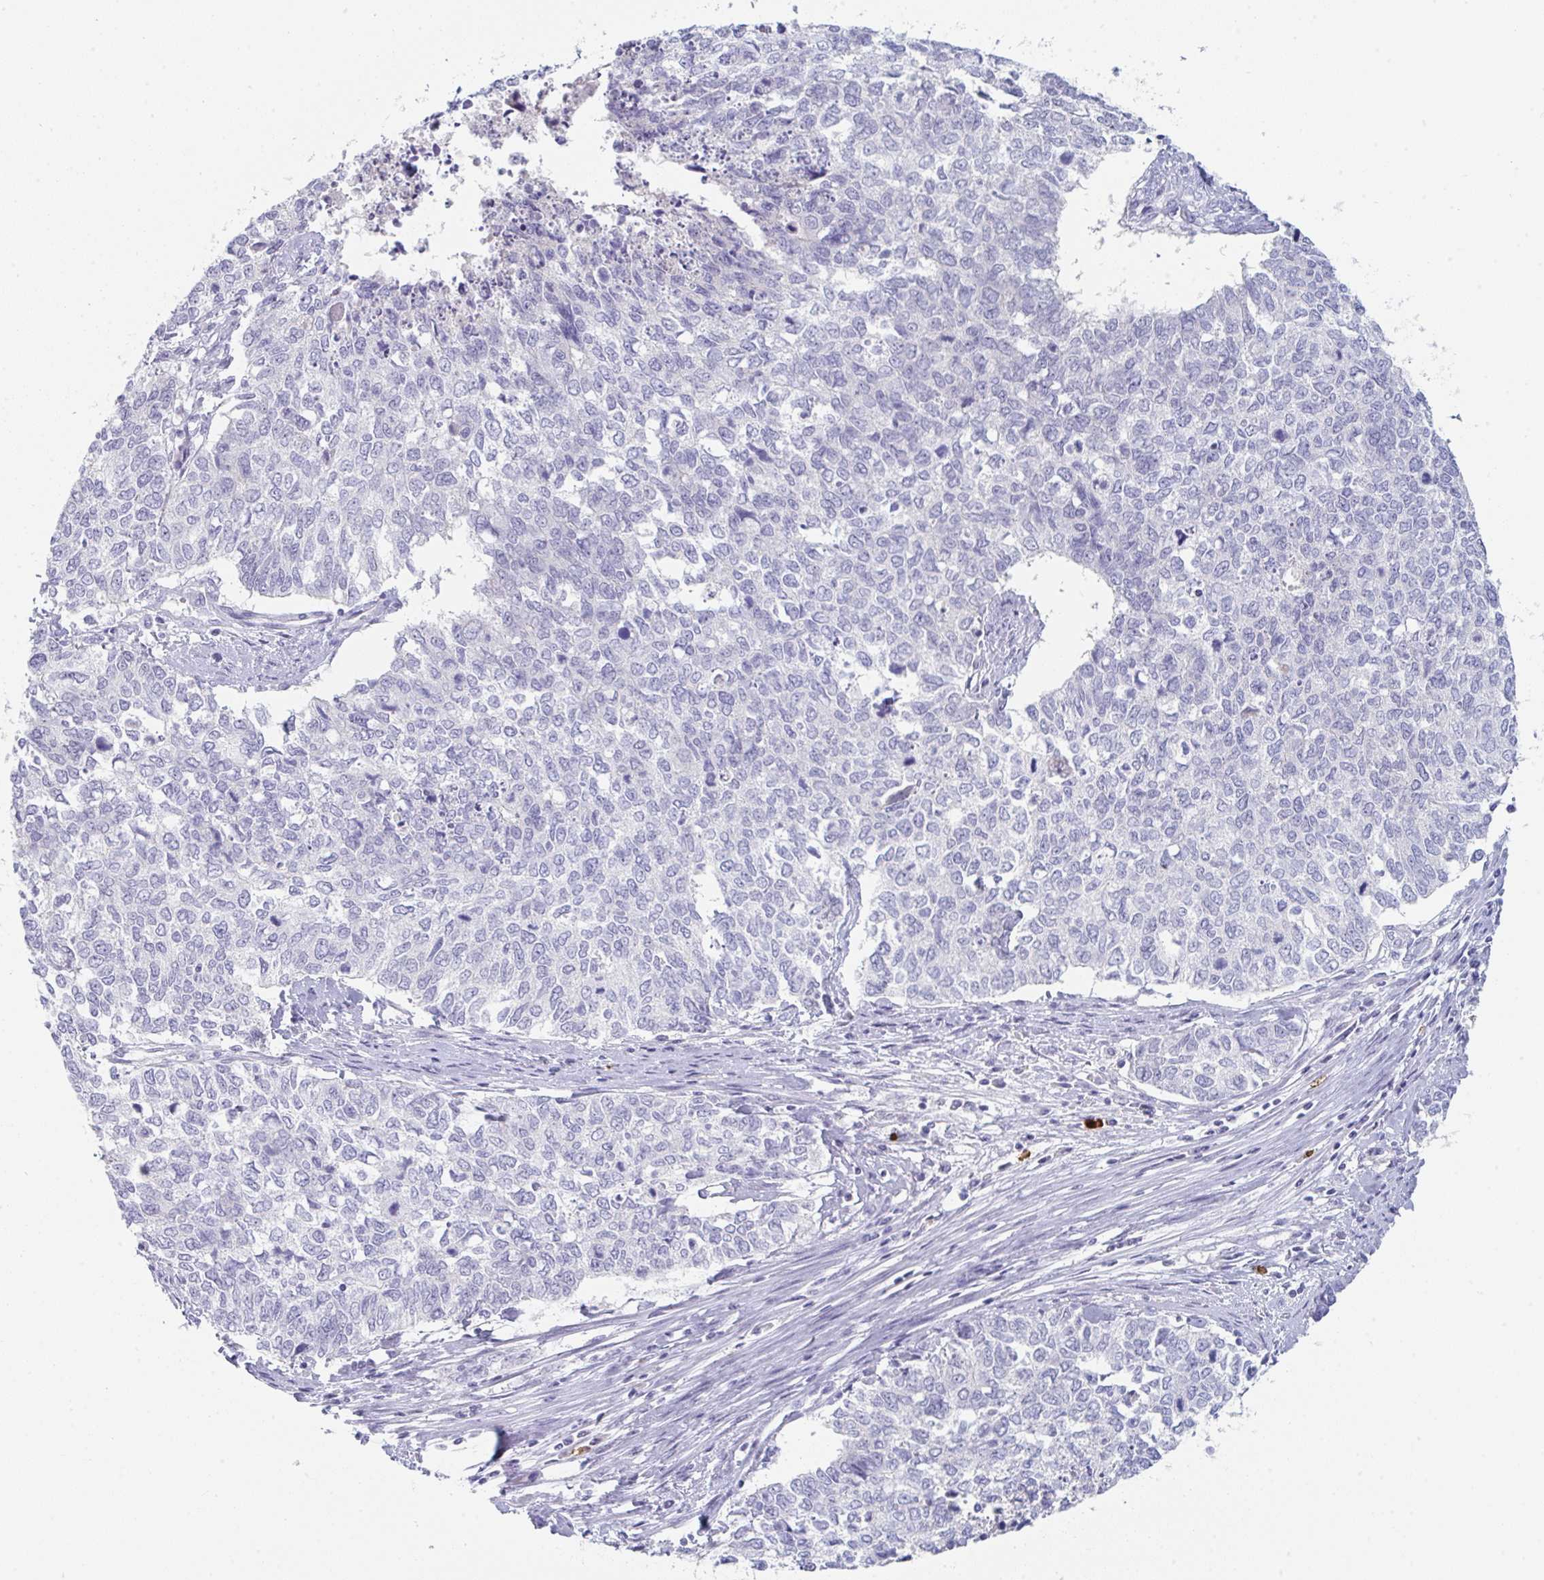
{"staining": {"intensity": "negative", "quantity": "none", "location": "none"}, "tissue": "cervical cancer", "cell_type": "Tumor cells", "image_type": "cancer", "snomed": [{"axis": "morphology", "description": "Adenocarcinoma, NOS"}, {"axis": "topography", "description": "Cervix"}], "caption": "A high-resolution image shows immunohistochemistry (IHC) staining of cervical cancer, which demonstrates no significant positivity in tumor cells.", "gene": "RUBCN", "patient": {"sex": "female", "age": 63}}